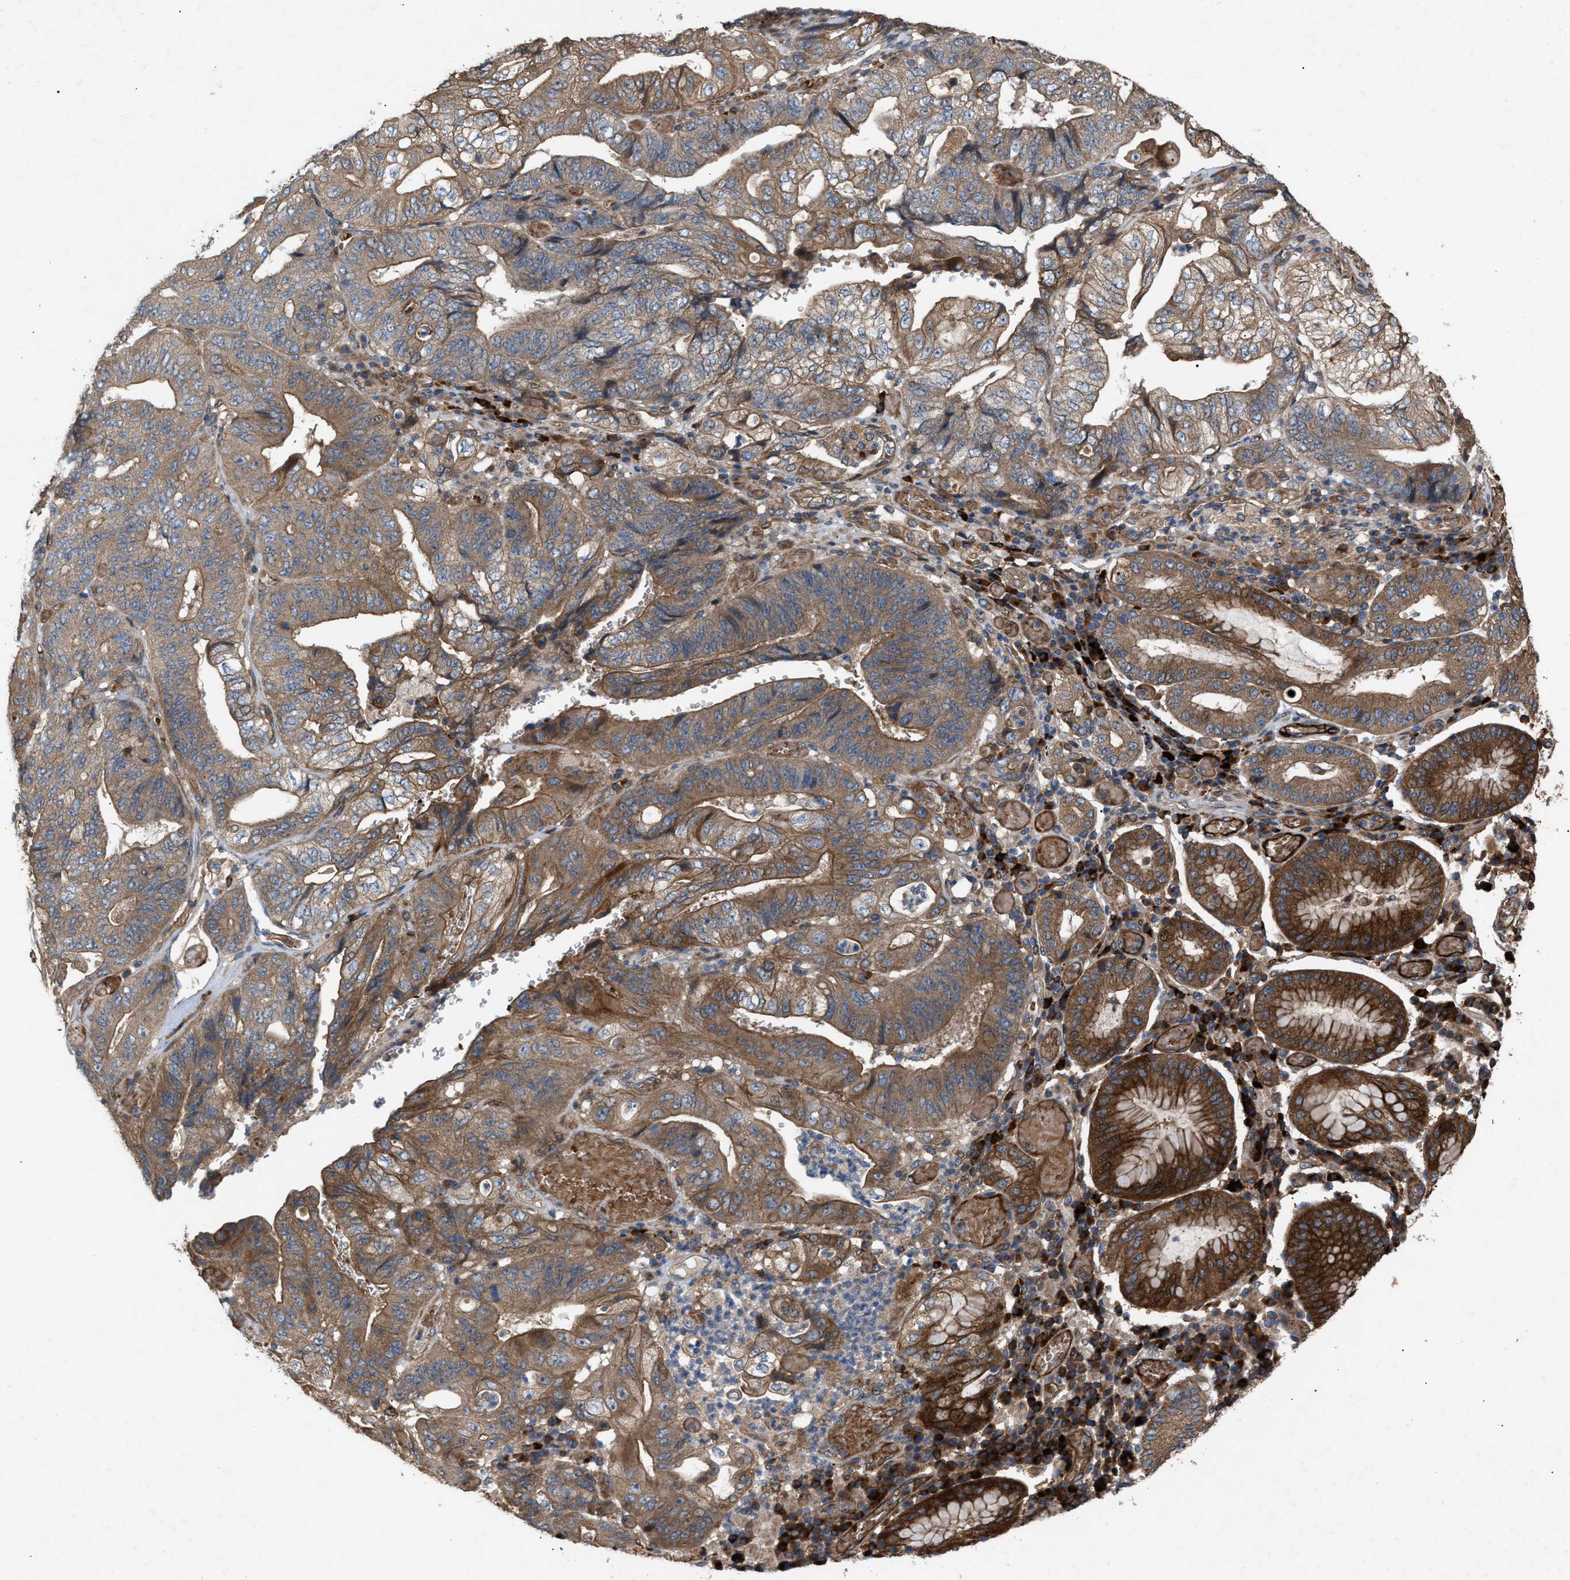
{"staining": {"intensity": "moderate", "quantity": ">75%", "location": "cytoplasmic/membranous"}, "tissue": "stomach cancer", "cell_type": "Tumor cells", "image_type": "cancer", "snomed": [{"axis": "morphology", "description": "Adenocarcinoma, NOS"}, {"axis": "topography", "description": "Stomach"}], "caption": "This micrograph exhibits stomach cancer stained with immunohistochemistry to label a protein in brown. The cytoplasmic/membranous of tumor cells show moderate positivity for the protein. Nuclei are counter-stained blue.", "gene": "GCC1", "patient": {"sex": "female", "age": 73}}